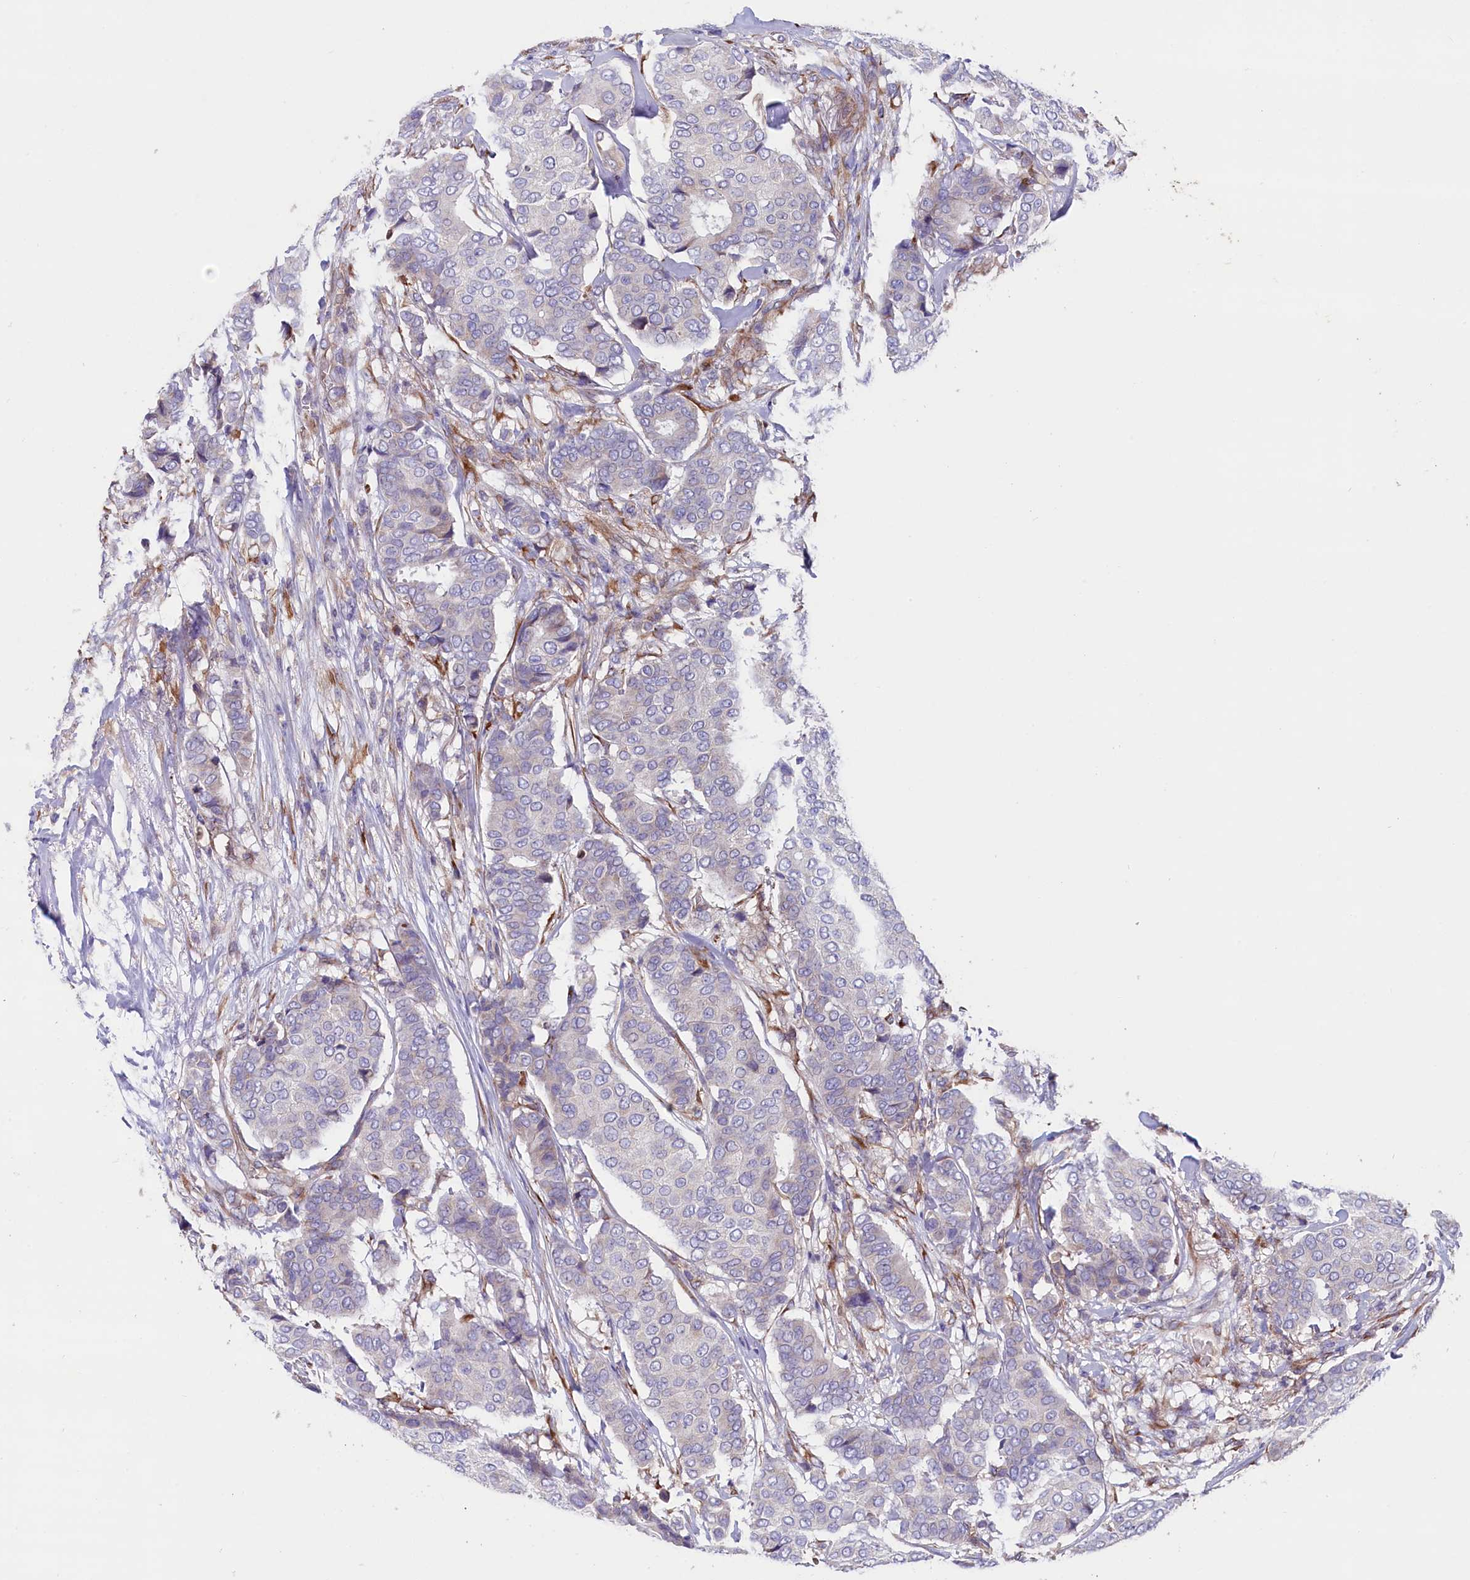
{"staining": {"intensity": "negative", "quantity": "none", "location": "none"}, "tissue": "breast cancer", "cell_type": "Tumor cells", "image_type": "cancer", "snomed": [{"axis": "morphology", "description": "Duct carcinoma"}, {"axis": "topography", "description": "Breast"}], "caption": "DAB (3,3'-diaminobenzidine) immunohistochemical staining of human breast infiltrating ductal carcinoma displays no significant expression in tumor cells.", "gene": "GPR108", "patient": {"sex": "female", "age": 75}}